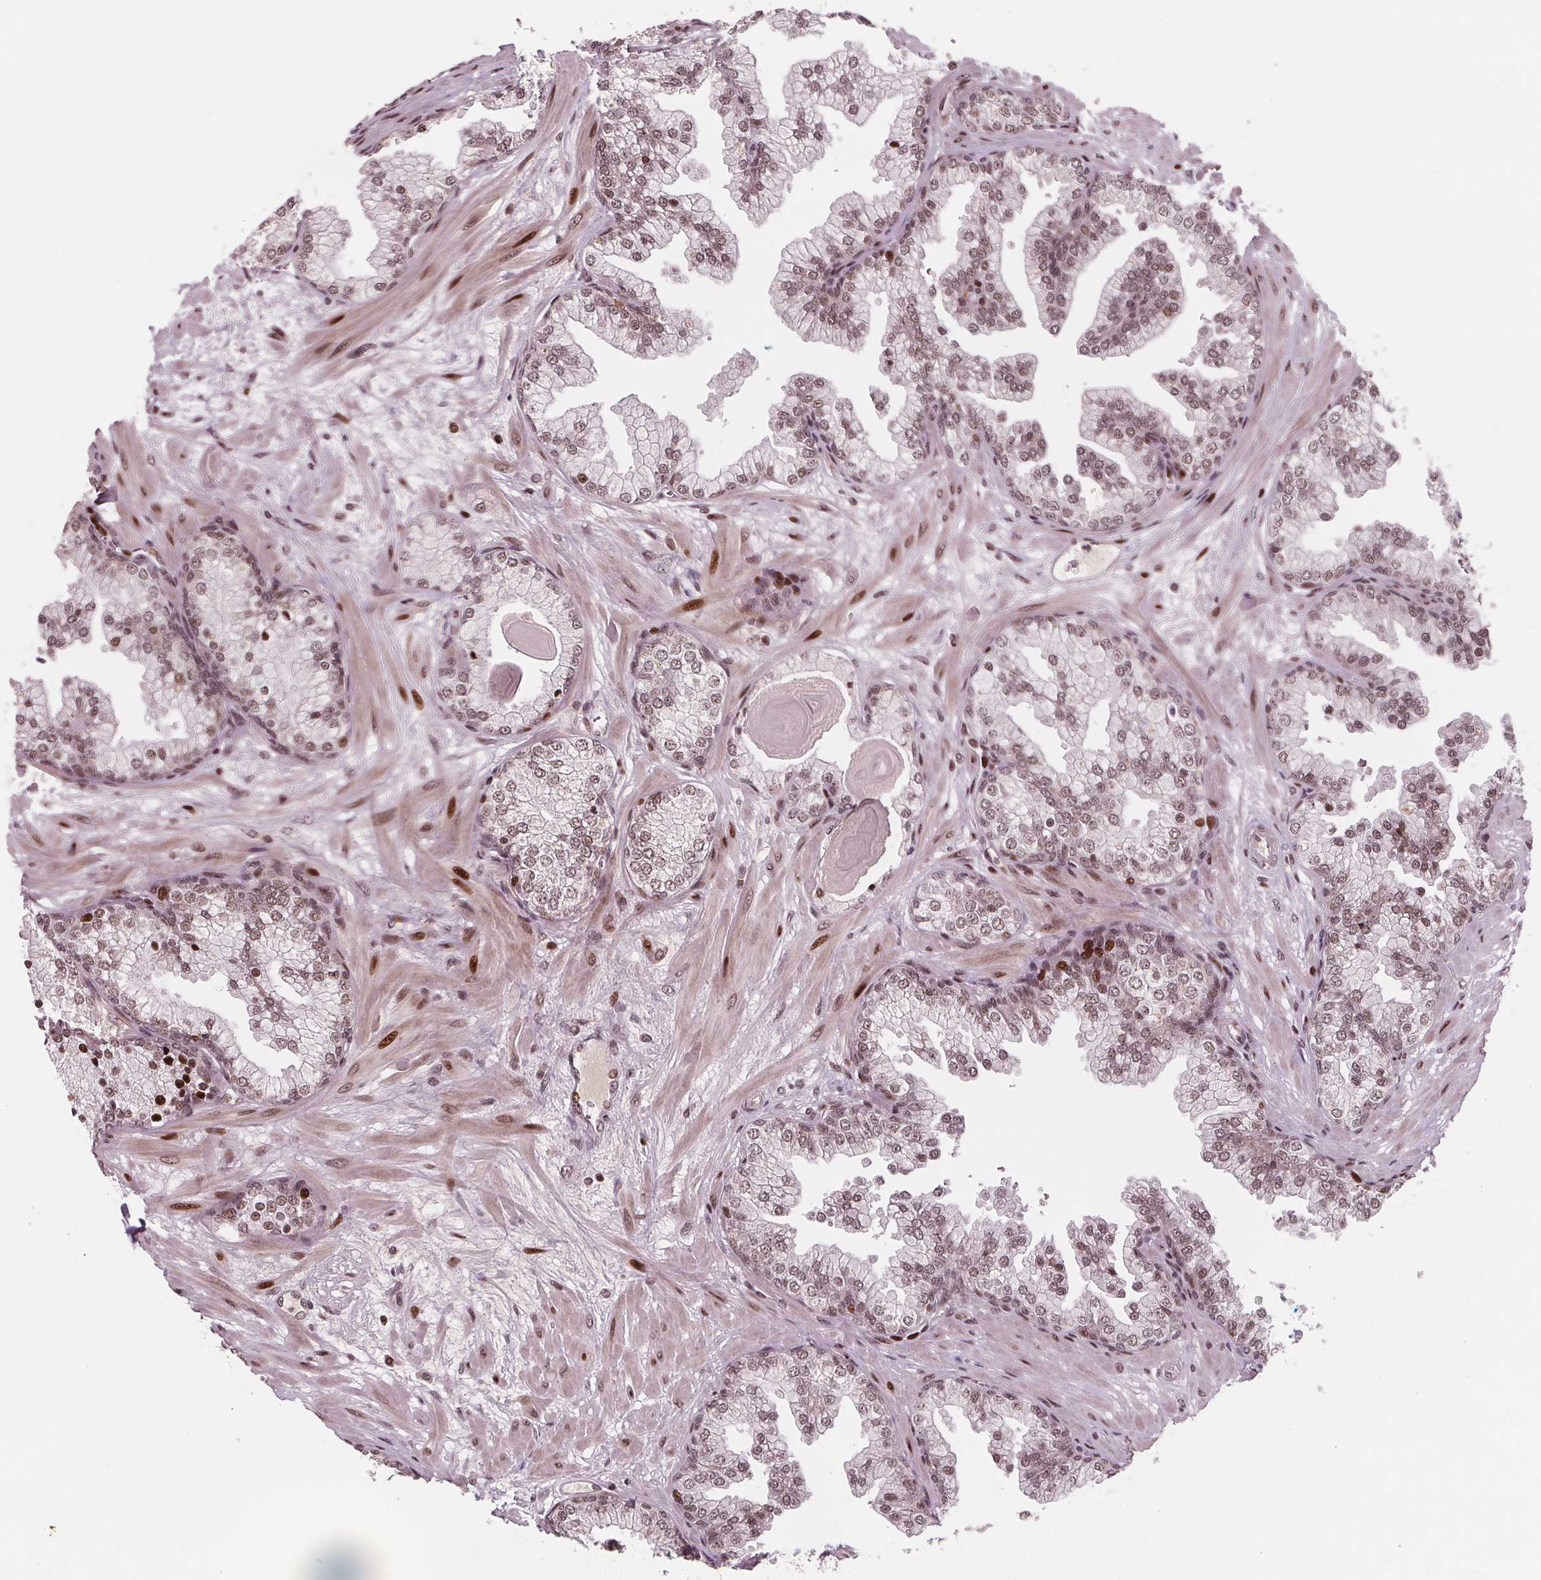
{"staining": {"intensity": "moderate", "quantity": ">75%", "location": "nuclear"}, "tissue": "prostate", "cell_type": "Glandular cells", "image_type": "normal", "snomed": [{"axis": "morphology", "description": "Normal tissue, NOS"}, {"axis": "topography", "description": "Prostate"}, {"axis": "topography", "description": "Peripheral nerve tissue"}], "caption": "Immunohistochemistry (IHC) image of benign prostate stained for a protein (brown), which shows medium levels of moderate nuclear staining in about >75% of glandular cells.", "gene": "SNRNP35", "patient": {"sex": "male", "age": 61}}